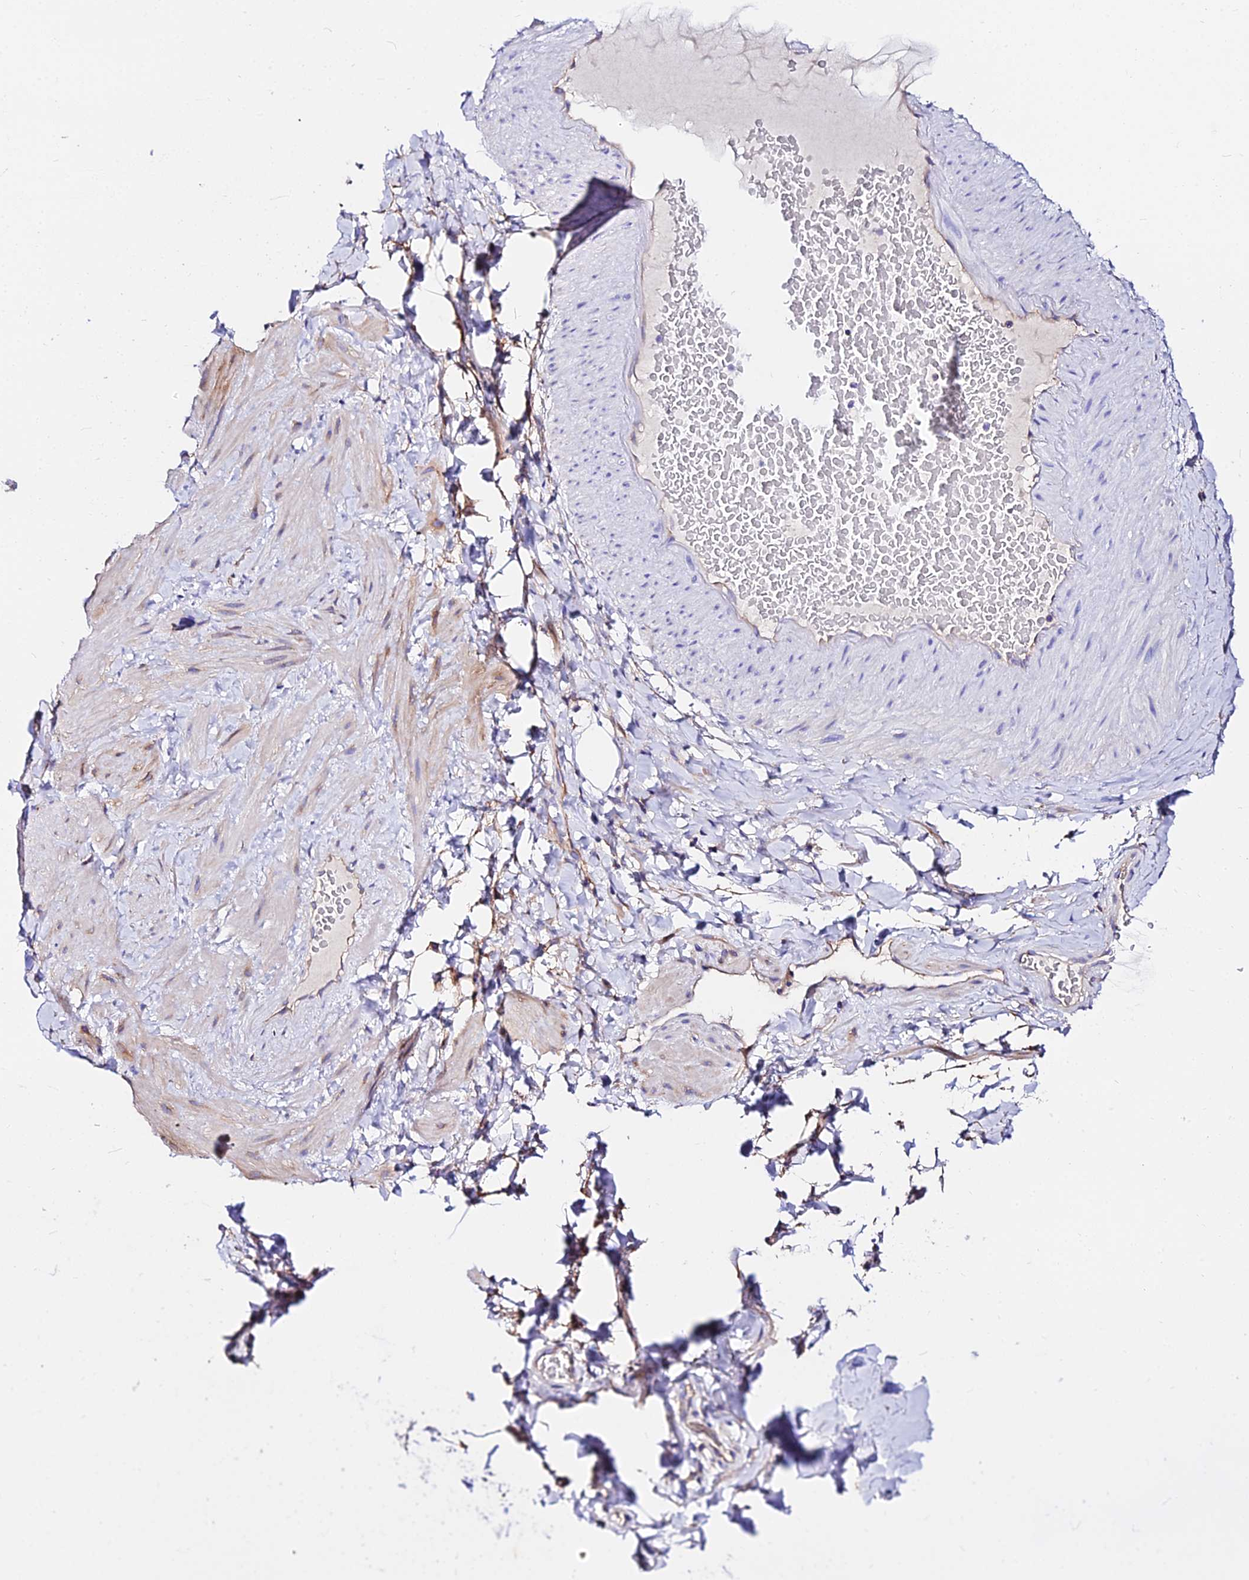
{"staining": {"intensity": "negative", "quantity": "none", "location": "none"}, "tissue": "adipose tissue", "cell_type": "Adipocytes", "image_type": "normal", "snomed": [{"axis": "morphology", "description": "Normal tissue, NOS"}, {"axis": "topography", "description": "Soft tissue"}, {"axis": "topography", "description": "Vascular tissue"}], "caption": "There is no significant positivity in adipocytes of adipose tissue. Nuclei are stained in blue.", "gene": "DAW1", "patient": {"sex": "male", "age": 54}}